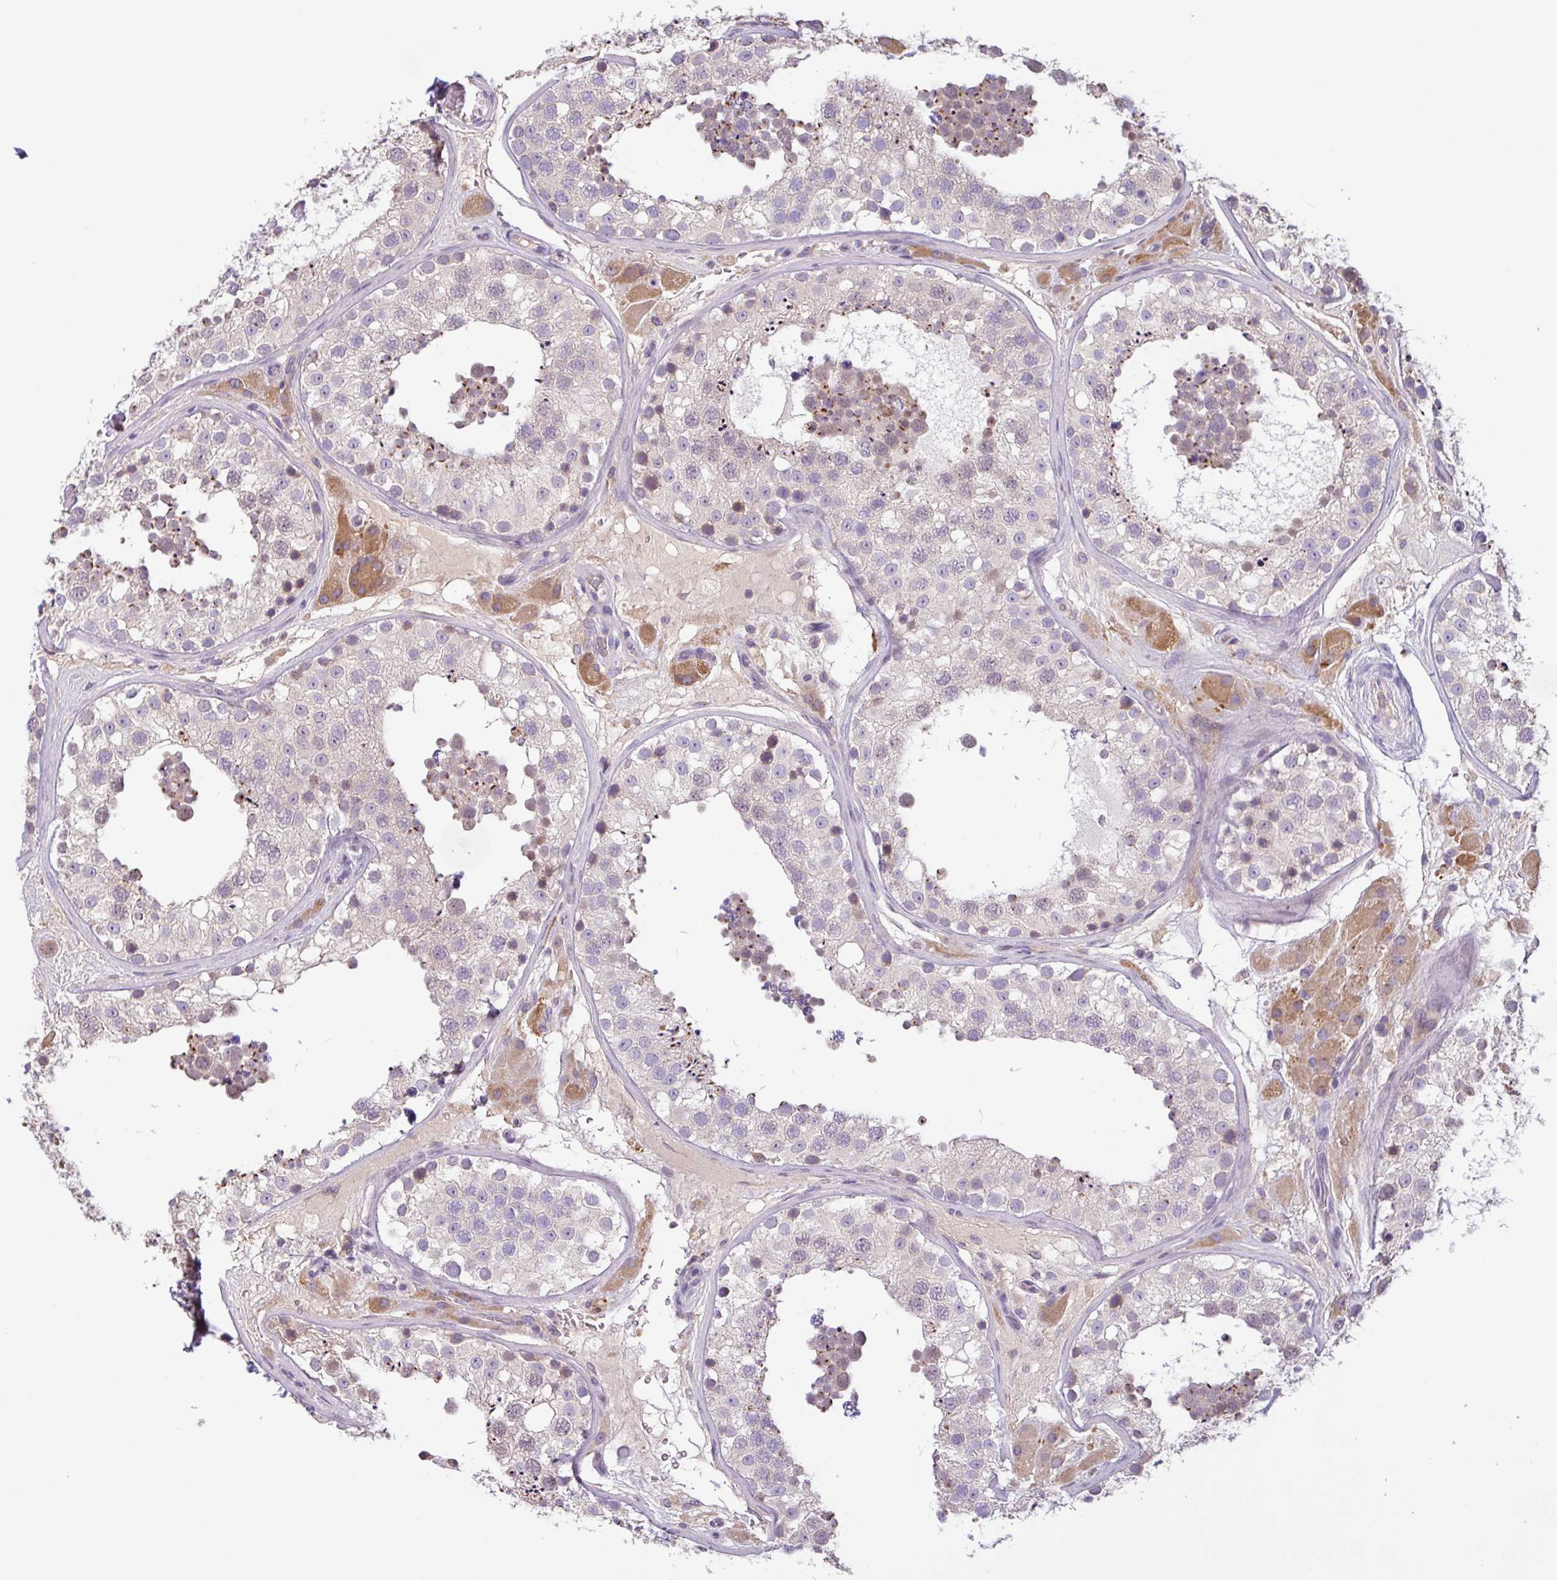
{"staining": {"intensity": "moderate", "quantity": "<25%", "location": "cytoplasmic/membranous"}, "tissue": "testis", "cell_type": "Cells in seminiferous ducts", "image_type": "normal", "snomed": [{"axis": "morphology", "description": "Normal tissue, NOS"}, {"axis": "topography", "description": "Testis"}], "caption": "Immunohistochemistry photomicrograph of benign testis: testis stained using immunohistochemistry (IHC) shows low levels of moderate protein expression localized specifically in the cytoplasmic/membranous of cells in seminiferous ducts, appearing as a cytoplasmic/membranous brown color.", "gene": "SFTPB", "patient": {"sex": "male", "age": 26}}